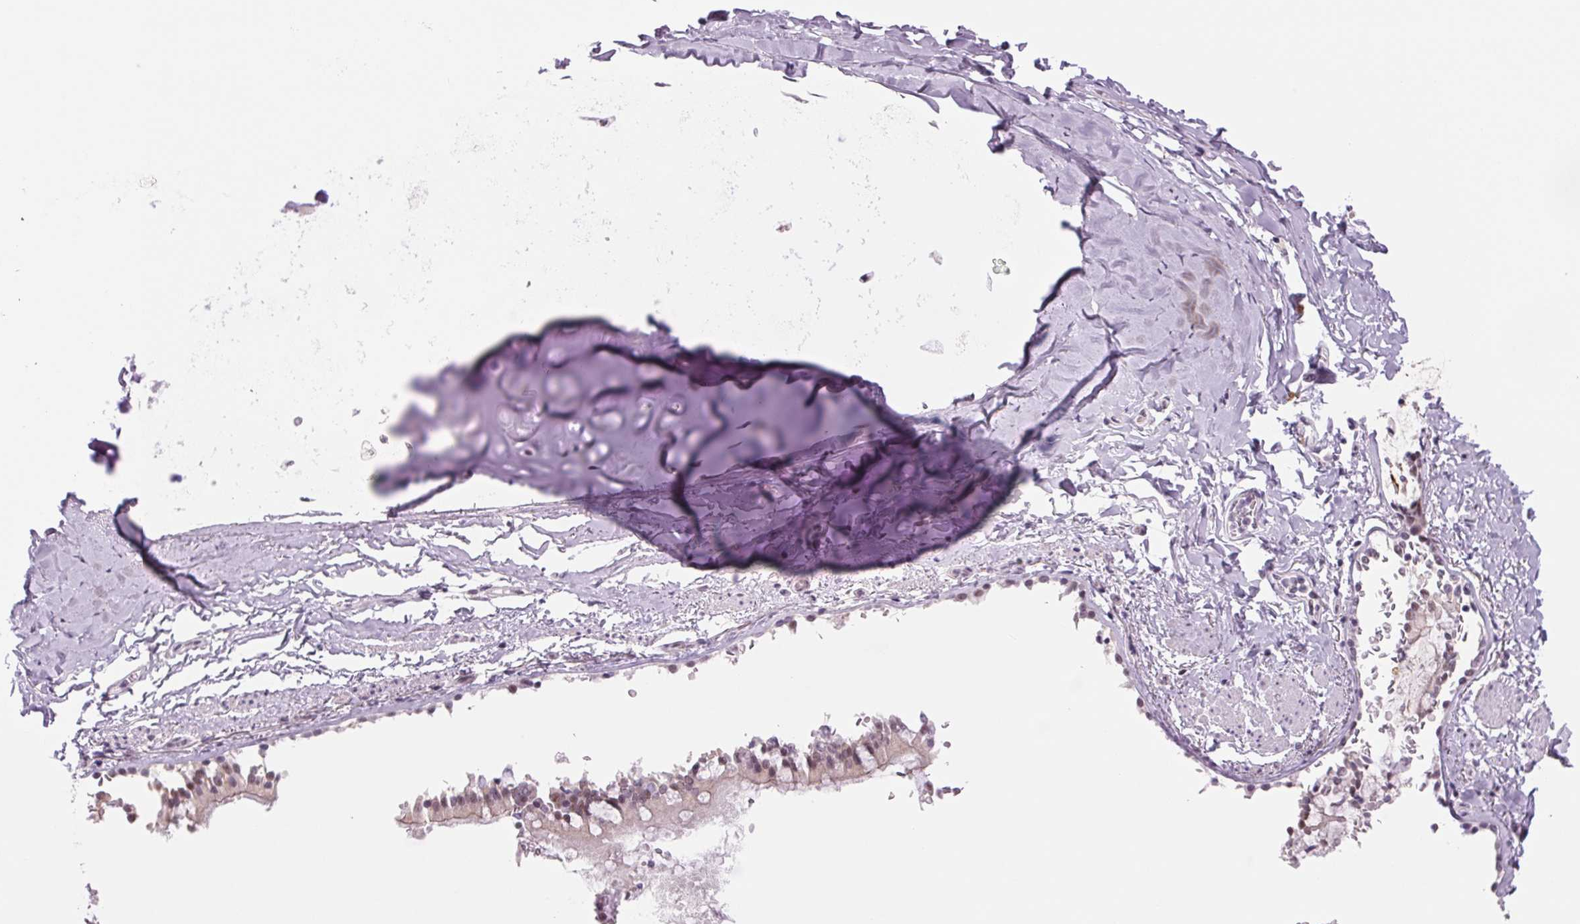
{"staining": {"intensity": "moderate", "quantity": "<25%", "location": "nuclear"}, "tissue": "soft tissue", "cell_type": "Chondrocytes", "image_type": "normal", "snomed": [{"axis": "morphology", "description": "Normal tissue, NOS"}, {"axis": "topography", "description": "Cartilage tissue"}, {"axis": "topography", "description": "Bronchus"}, {"axis": "topography", "description": "Peripheral nerve tissue"}], "caption": "Soft tissue stained with immunohistochemistry (IHC) exhibits moderate nuclear positivity in about <25% of chondrocytes.", "gene": "ZC3H14", "patient": {"sex": "male", "age": 67}}